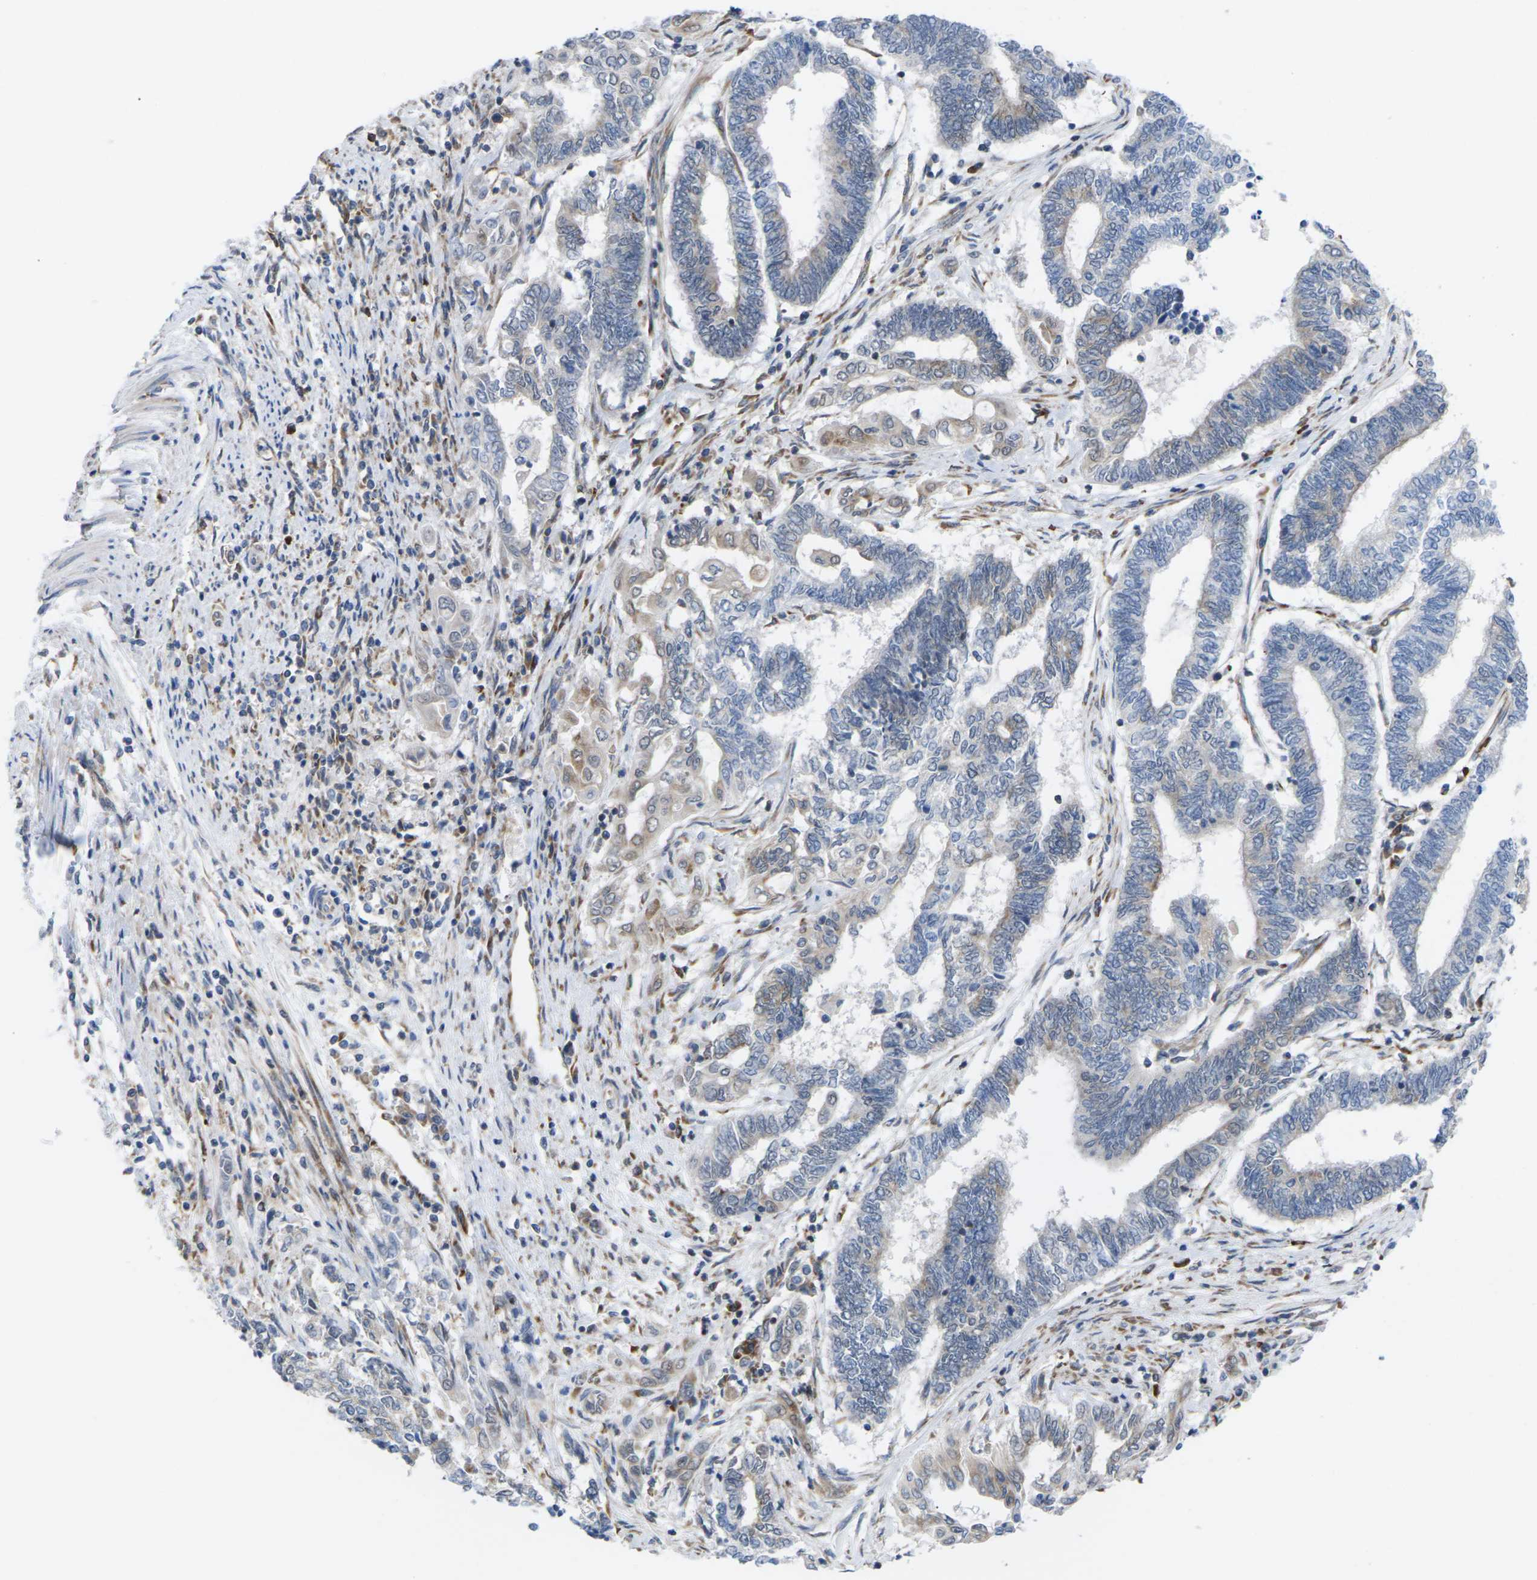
{"staining": {"intensity": "negative", "quantity": "none", "location": "none"}, "tissue": "endometrial cancer", "cell_type": "Tumor cells", "image_type": "cancer", "snomed": [{"axis": "morphology", "description": "Adenocarcinoma, NOS"}, {"axis": "topography", "description": "Uterus"}, {"axis": "topography", "description": "Endometrium"}], "caption": "There is no significant staining in tumor cells of endometrial adenocarcinoma. (DAB (3,3'-diaminobenzidine) immunohistochemistry (IHC) with hematoxylin counter stain).", "gene": "PDZK1IP1", "patient": {"sex": "female", "age": 70}}